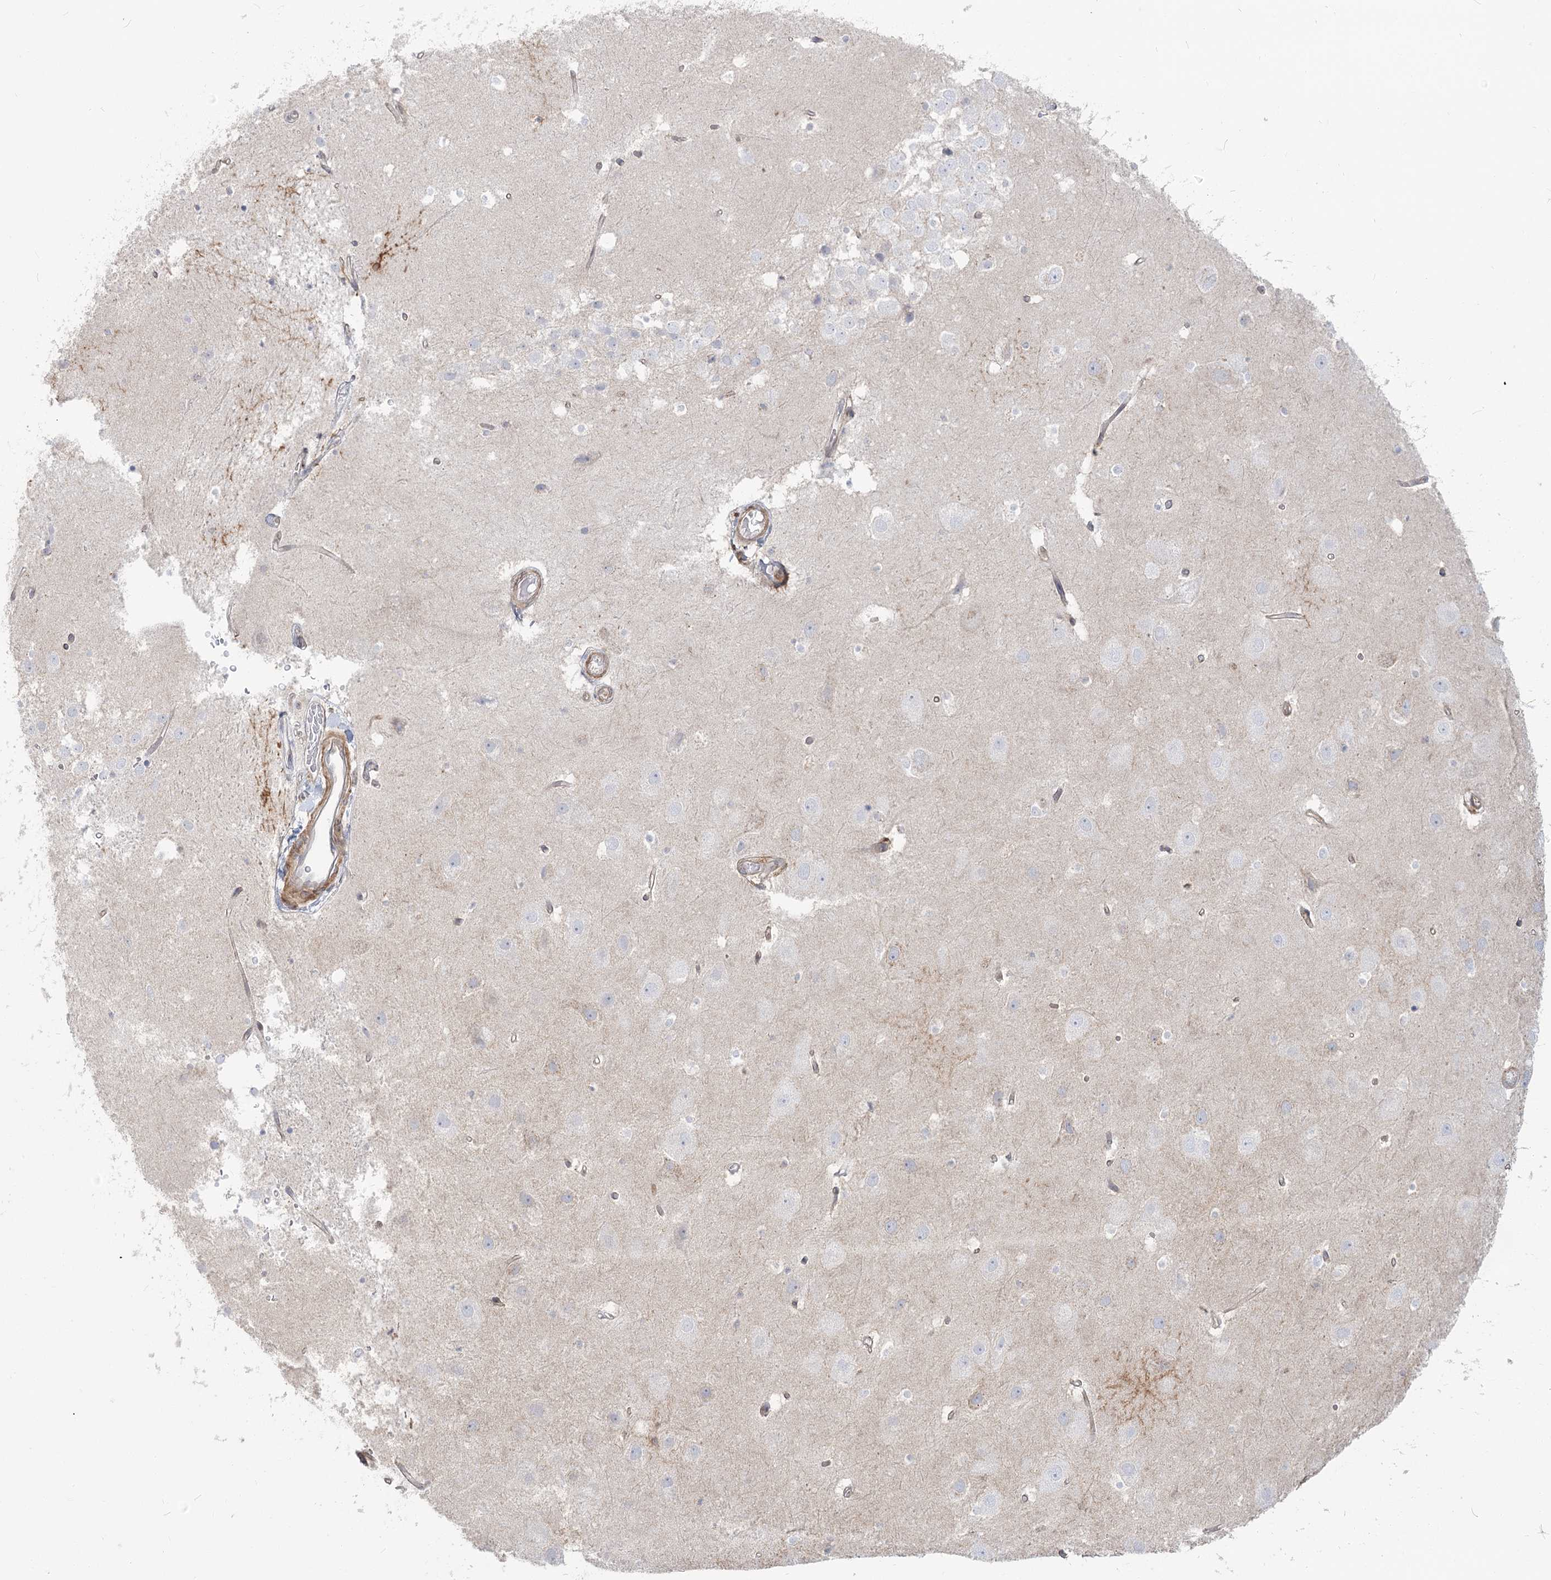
{"staining": {"intensity": "negative", "quantity": "none", "location": "none"}, "tissue": "hippocampus", "cell_type": "Glial cells", "image_type": "normal", "snomed": [{"axis": "morphology", "description": "Normal tissue, NOS"}, {"axis": "topography", "description": "Hippocampus"}], "caption": "DAB immunohistochemical staining of unremarkable human hippocampus reveals no significant positivity in glial cells. Nuclei are stained in blue.", "gene": "MTMR3", "patient": {"sex": "female", "age": 52}}